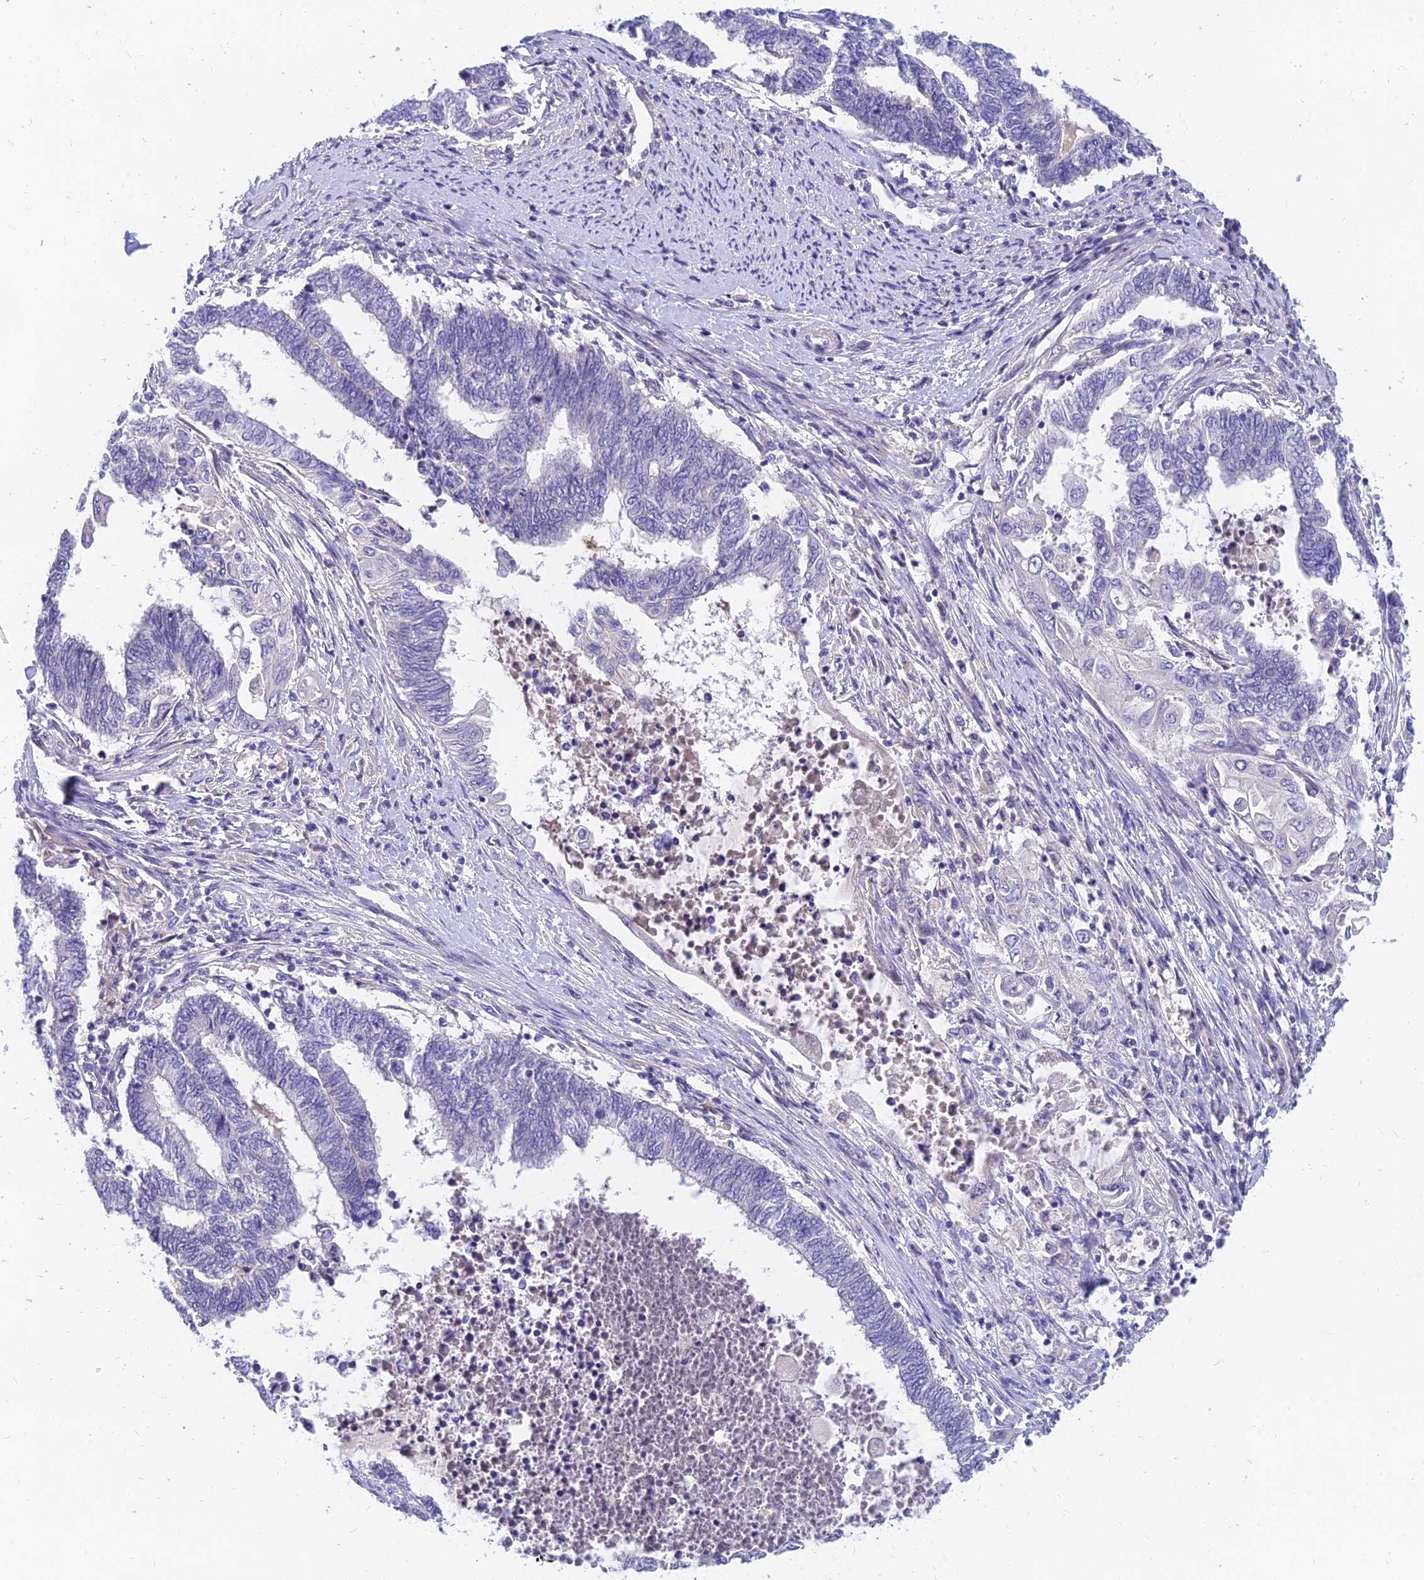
{"staining": {"intensity": "negative", "quantity": "none", "location": "none"}, "tissue": "endometrial cancer", "cell_type": "Tumor cells", "image_type": "cancer", "snomed": [{"axis": "morphology", "description": "Adenocarcinoma, NOS"}, {"axis": "topography", "description": "Uterus"}, {"axis": "topography", "description": "Endometrium"}], "caption": "IHC histopathology image of neoplastic tissue: human adenocarcinoma (endometrial) stained with DAB (3,3'-diaminobenzidine) reveals no significant protein expression in tumor cells.", "gene": "TMEM161B", "patient": {"sex": "female", "age": 70}}